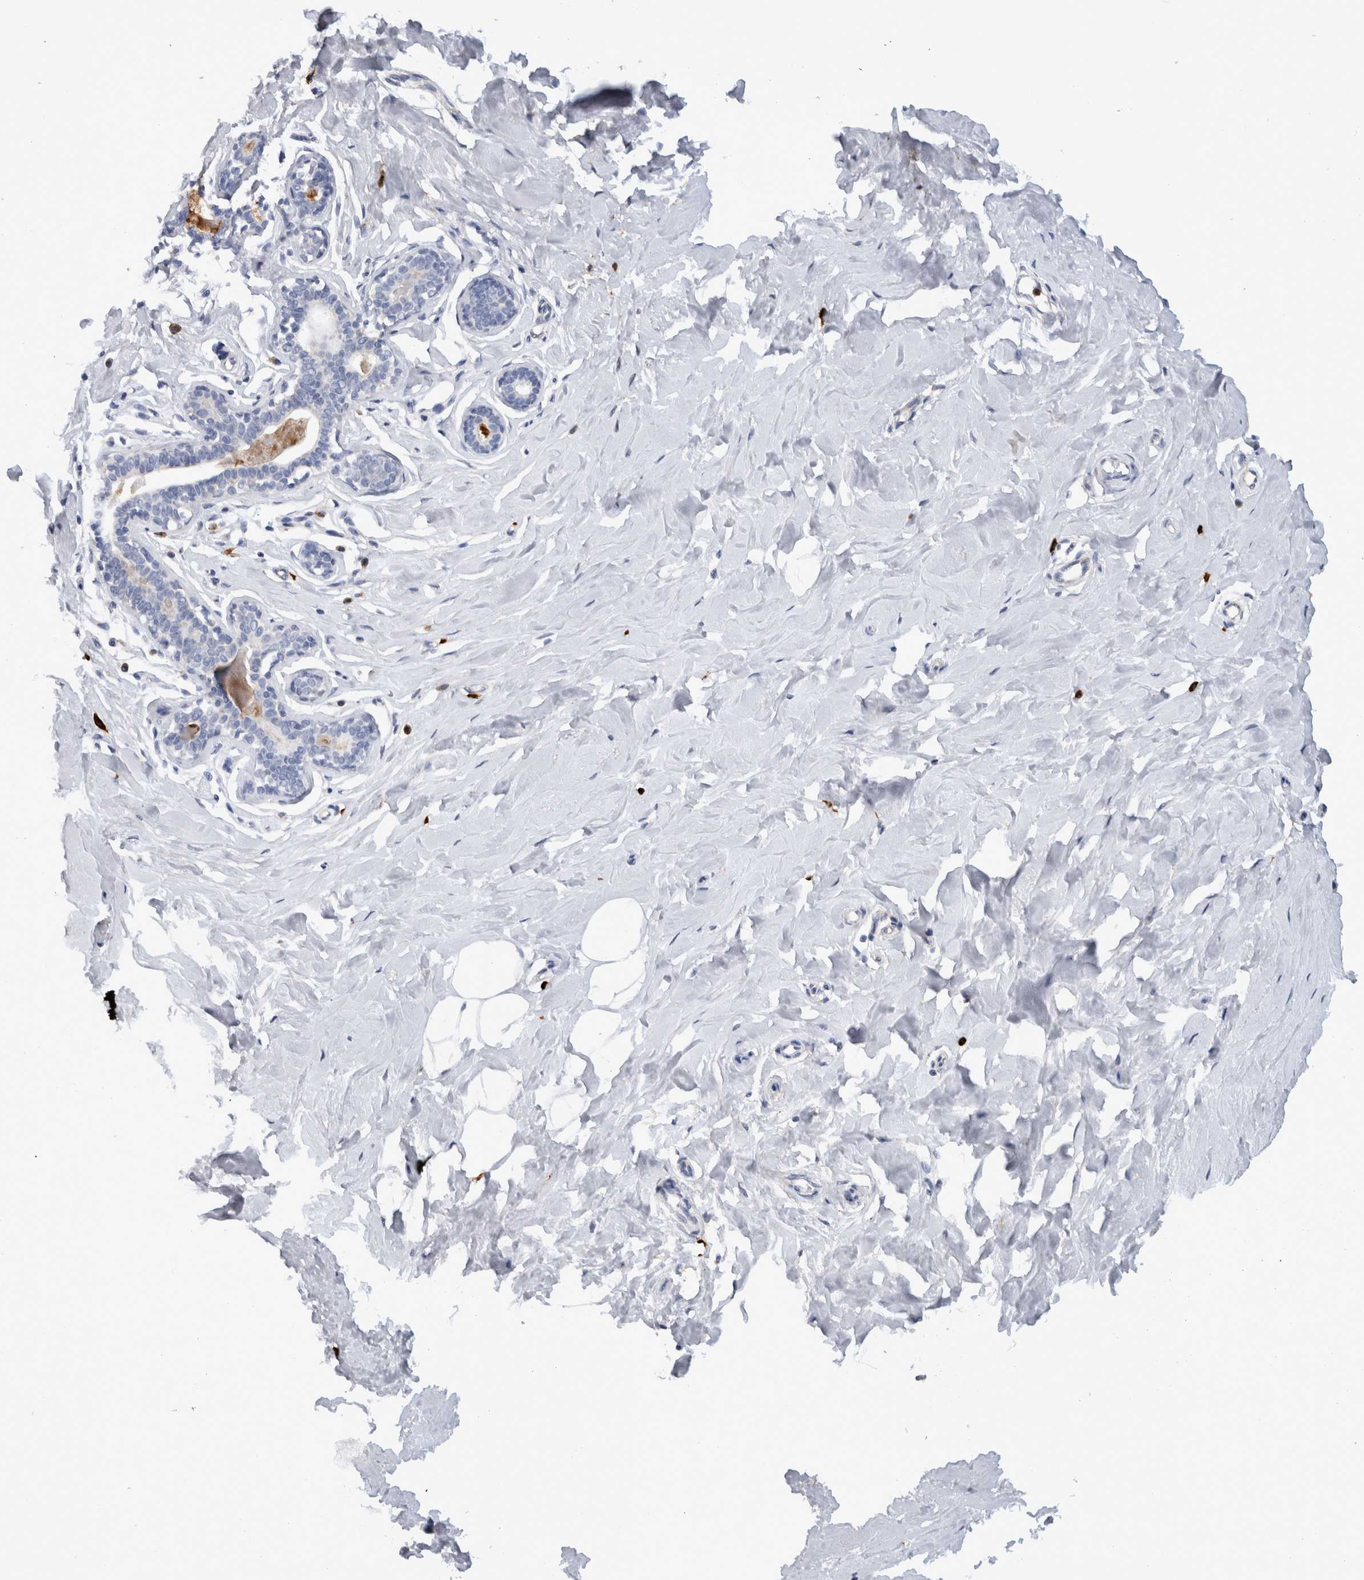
{"staining": {"intensity": "negative", "quantity": "none", "location": "none"}, "tissue": "breast", "cell_type": "Adipocytes", "image_type": "normal", "snomed": [{"axis": "morphology", "description": "Normal tissue, NOS"}, {"axis": "topography", "description": "Breast"}], "caption": "Adipocytes are negative for brown protein staining in benign breast.", "gene": "CD63", "patient": {"sex": "female", "age": 23}}